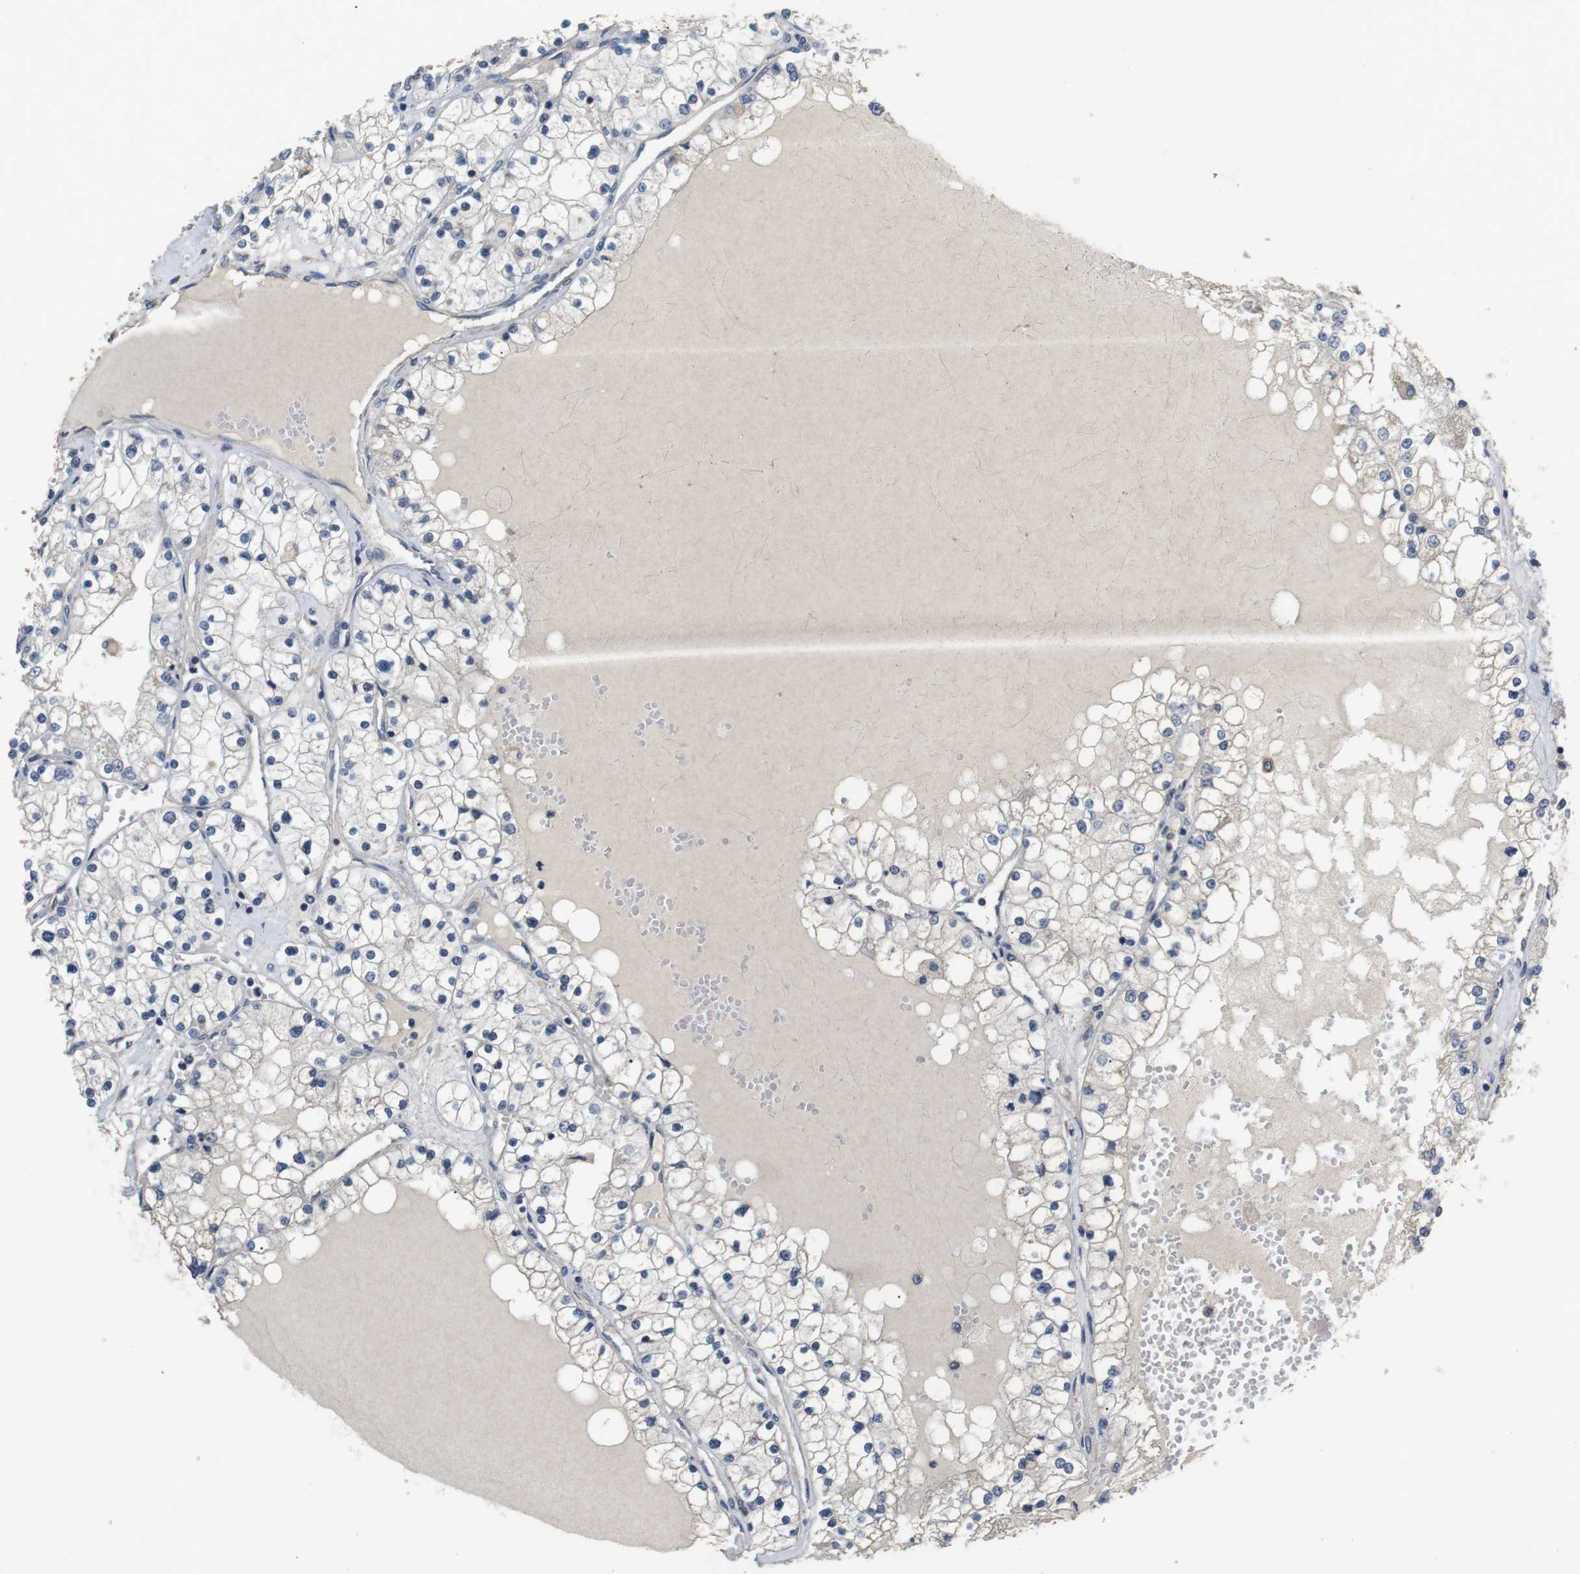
{"staining": {"intensity": "negative", "quantity": "none", "location": "none"}, "tissue": "renal cancer", "cell_type": "Tumor cells", "image_type": "cancer", "snomed": [{"axis": "morphology", "description": "Adenocarcinoma, NOS"}, {"axis": "topography", "description": "Kidney"}], "caption": "Protein analysis of adenocarcinoma (renal) shows no significant staining in tumor cells.", "gene": "ADGRL3", "patient": {"sex": "male", "age": 68}}